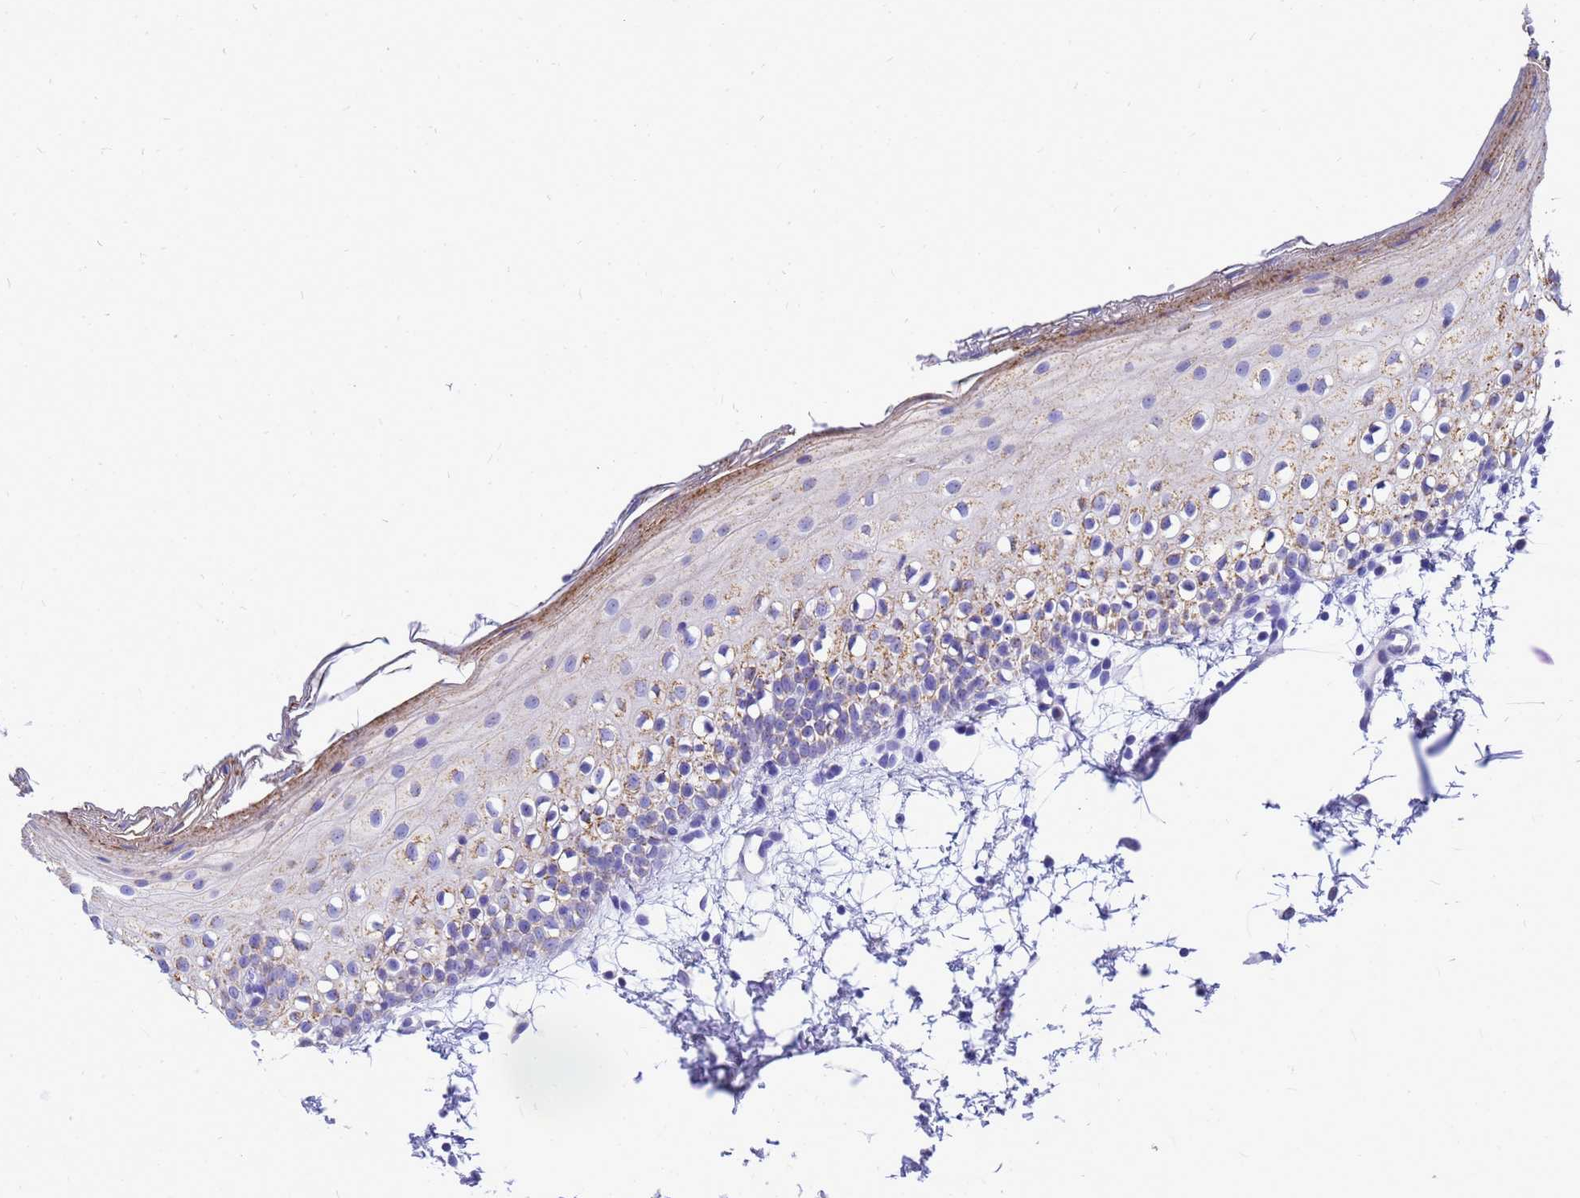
{"staining": {"intensity": "moderate", "quantity": "25%-75%", "location": "cytoplasmic/membranous"}, "tissue": "oral mucosa", "cell_type": "Squamous epithelial cells", "image_type": "normal", "snomed": [{"axis": "morphology", "description": "Normal tissue, NOS"}, {"axis": "topography", "description": "Oral tissue"}], "caption": "Squamous epithelial cells demonstrate moderate cytoplasmic/membranous expression in approximately 25%-75% of cells in unremarkable oral mucosa. (IHC, brightfield microscopy, high magnification).", "gene": "OR52E2", "patient": {"sex": "male", "age": 28}}